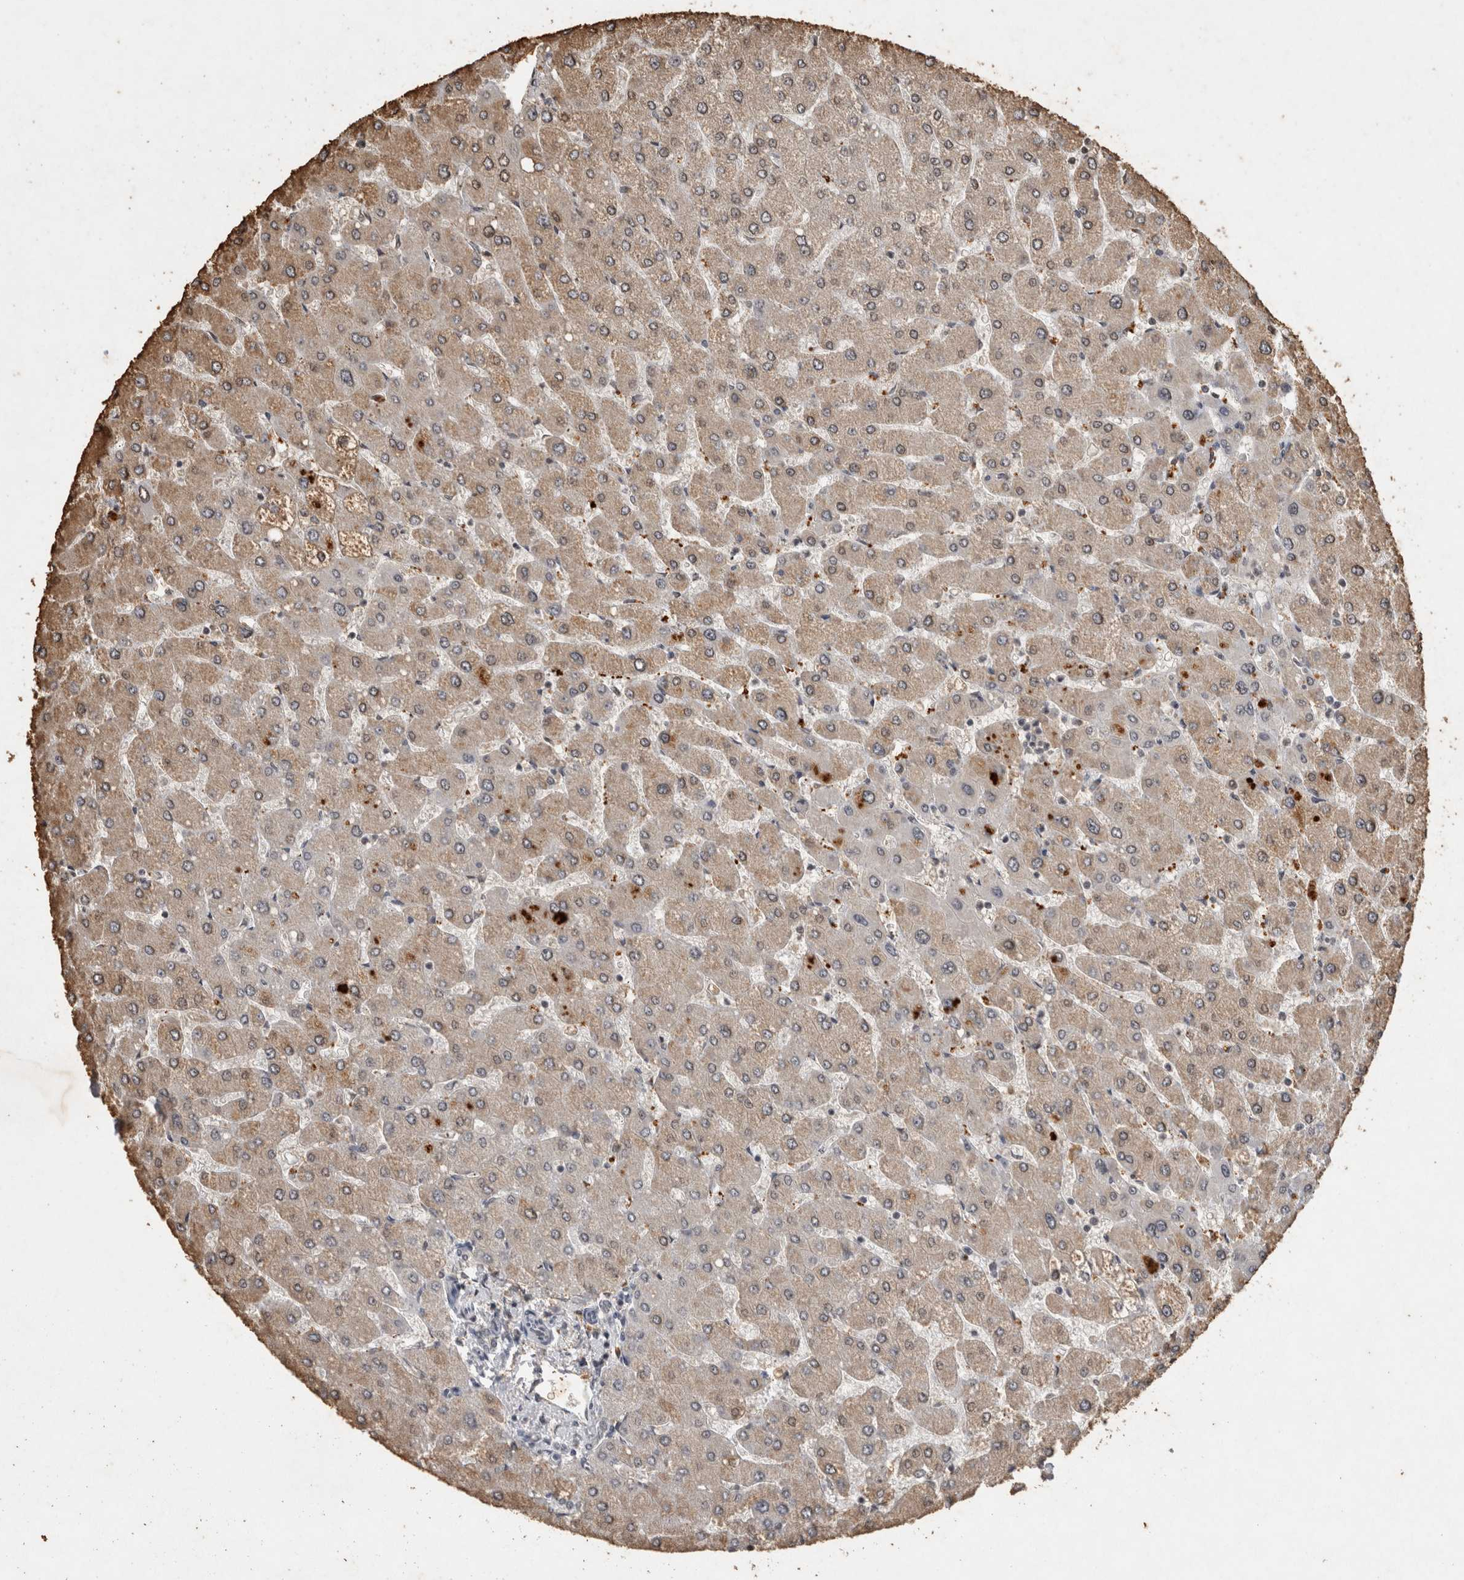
{"staining": {"intensity": "negative", "quantity": "none", "location": "none"}, "tissue": "liver", "cell_type": "Cholangiocytes", "image_type": "normal", "snomed": [{"axis": "morphology", "description": "Normal tissue, NOS"}, {"axis": "topography", "description": "Liver"}], "caption": "Benign liver was stained to show a protein in brown. There is no significant staining in cholangiocytes.", "gene": "HRK", "patient": {"sex": "male", "age": 55}}